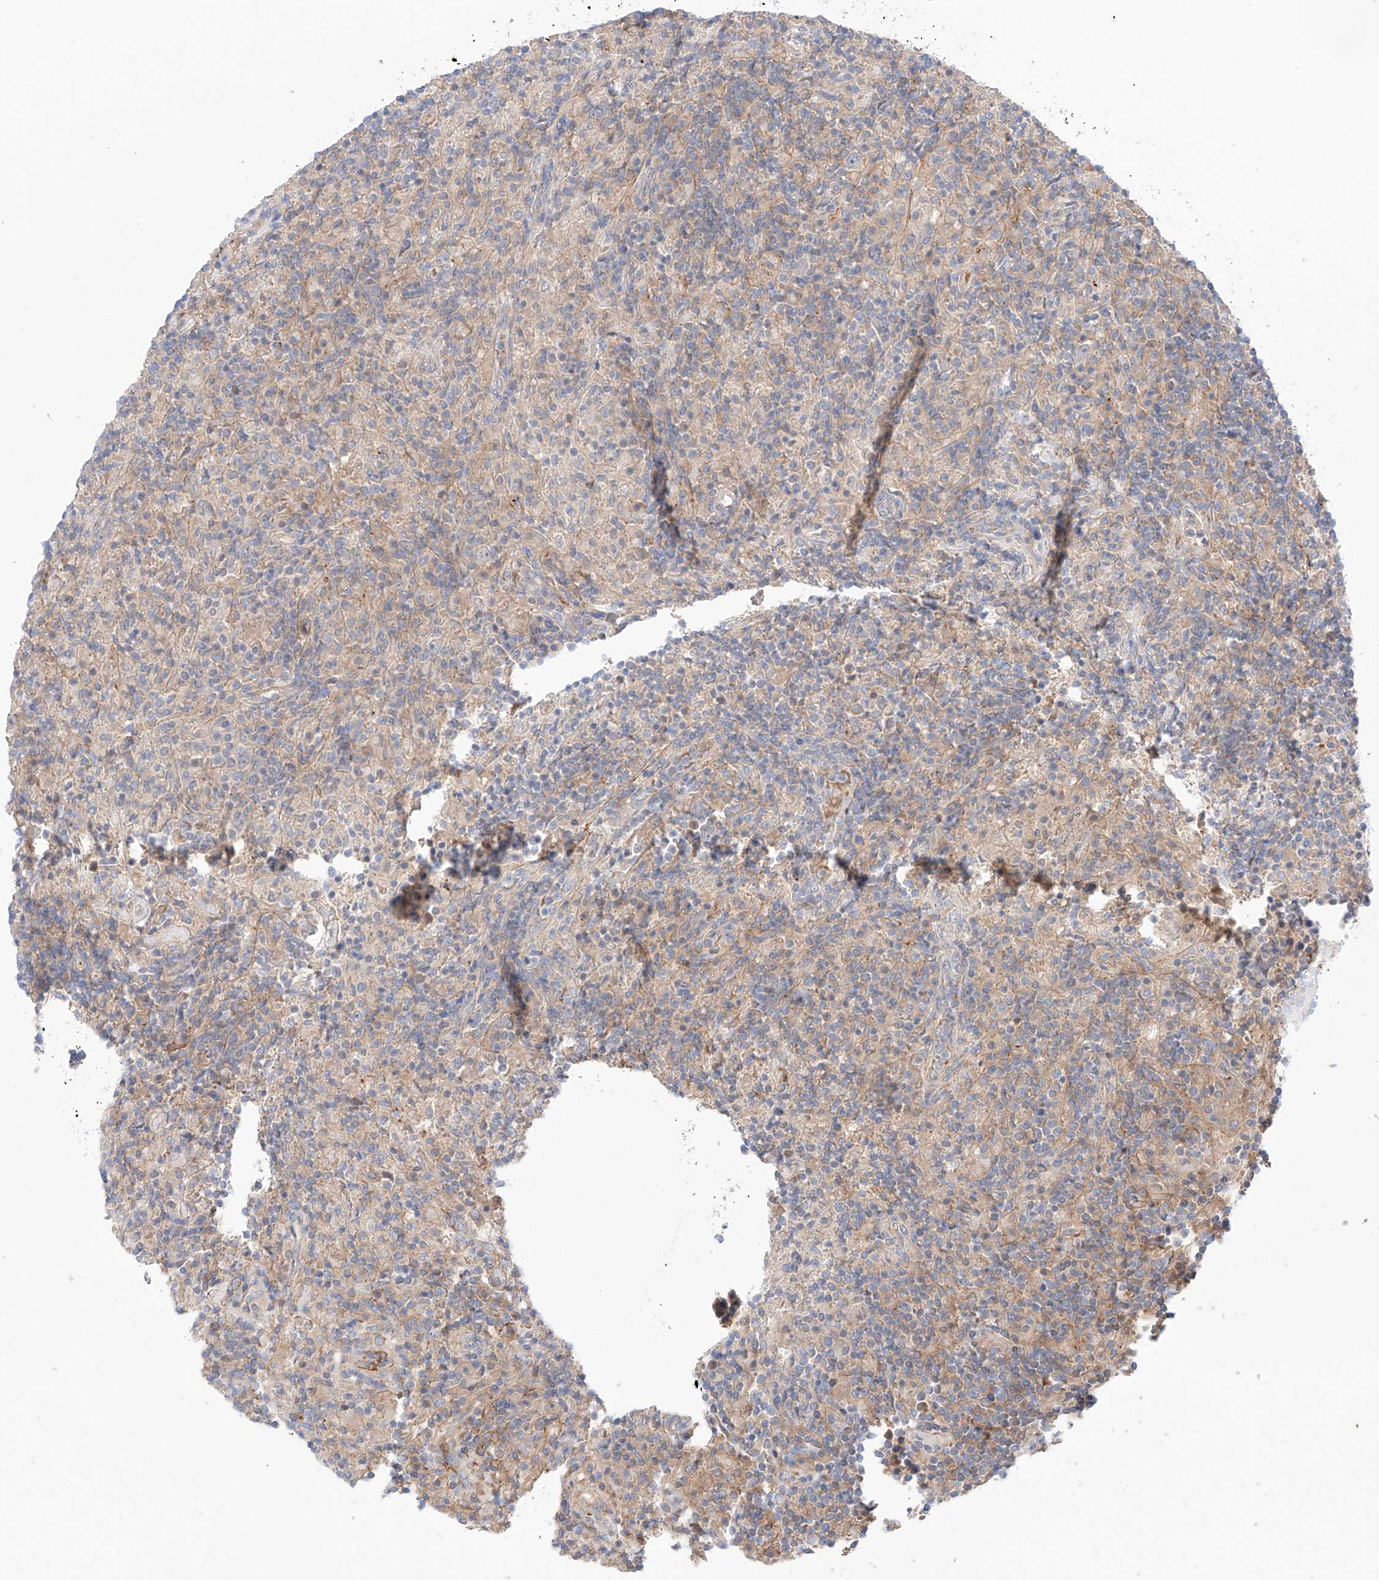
{"staining": {"intensity": "negative", "quantity": "none", "location": "none"}, "tissue": "lymphoma", "cell_type": "Tumor cells", "image_type": "cancer", "snomed": [{"axis": "morphology", "description": "Hodgkin's disease, NOS"}, {"axis": "topography", "description": "Lymph node"}], "caption": "DAB (3,3'-diaminobenzidine) immunohistochemical staining of human Hodgkin's disease reveals no significant expression in tumor cells.", "gene": "PGGT1B", "patient": {"sex": "male", "age": 70}}